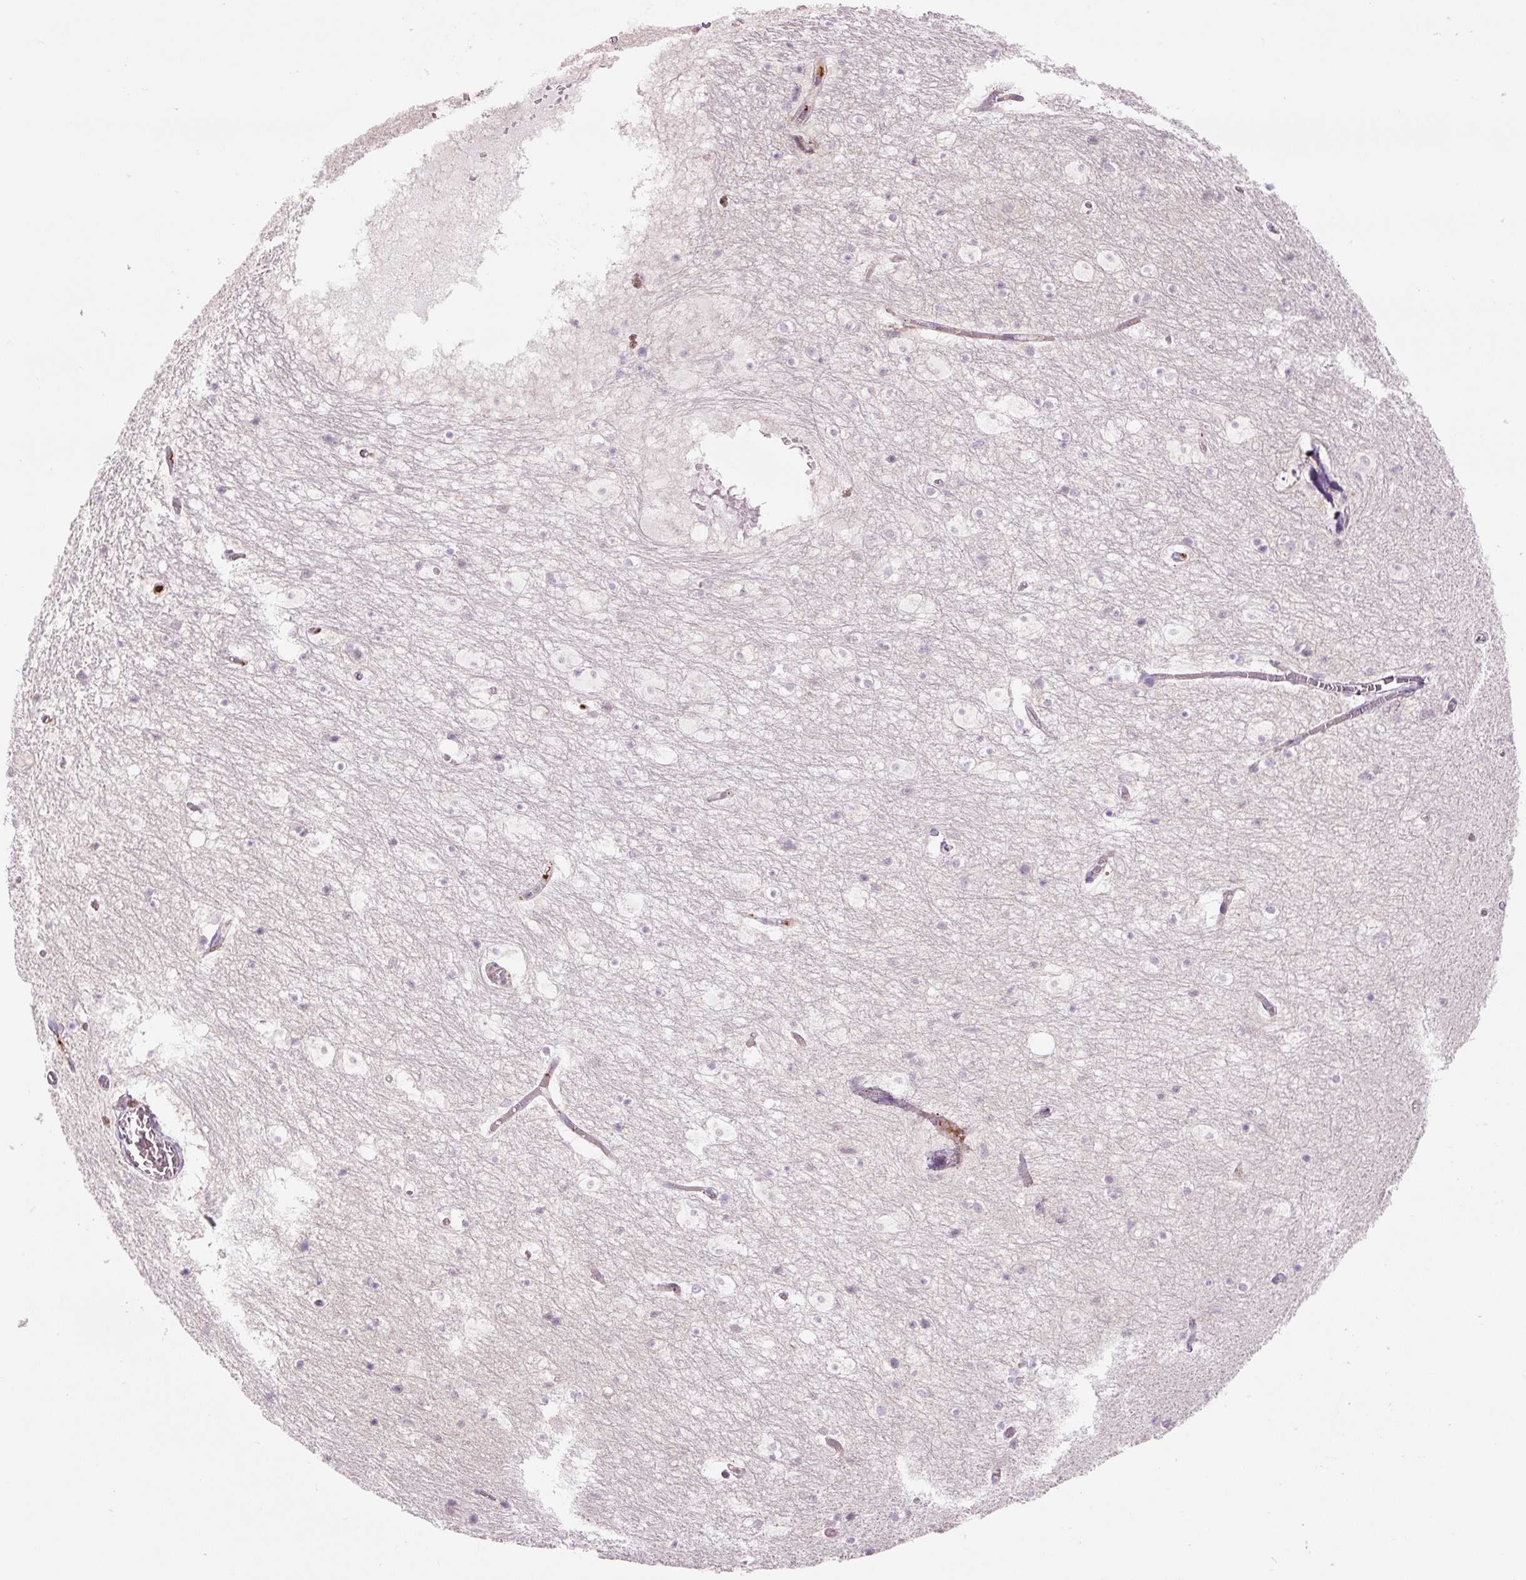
{"staining": {"intensity": "negative", "quantity": "none", "location": "none"}, "tissue": "hippocampus", "cell_type": "Glial cells", "image_type": "normal", "snomed": [{"axis": "morphology", "description": "Normal tissue, NOS"}, {"axis": "topography", "description": "Hippocampus"}], "caption": "The IHC micrograph has no significant expression in glial cells of hippocampus. The staining is performed using DAB (3,3'-diaminobenzidine) brown chromogen with nuclei counter-stained in using hematoxylin.", "gene": "CCNI2", "patient": {"sex": "female", "age": 52}}